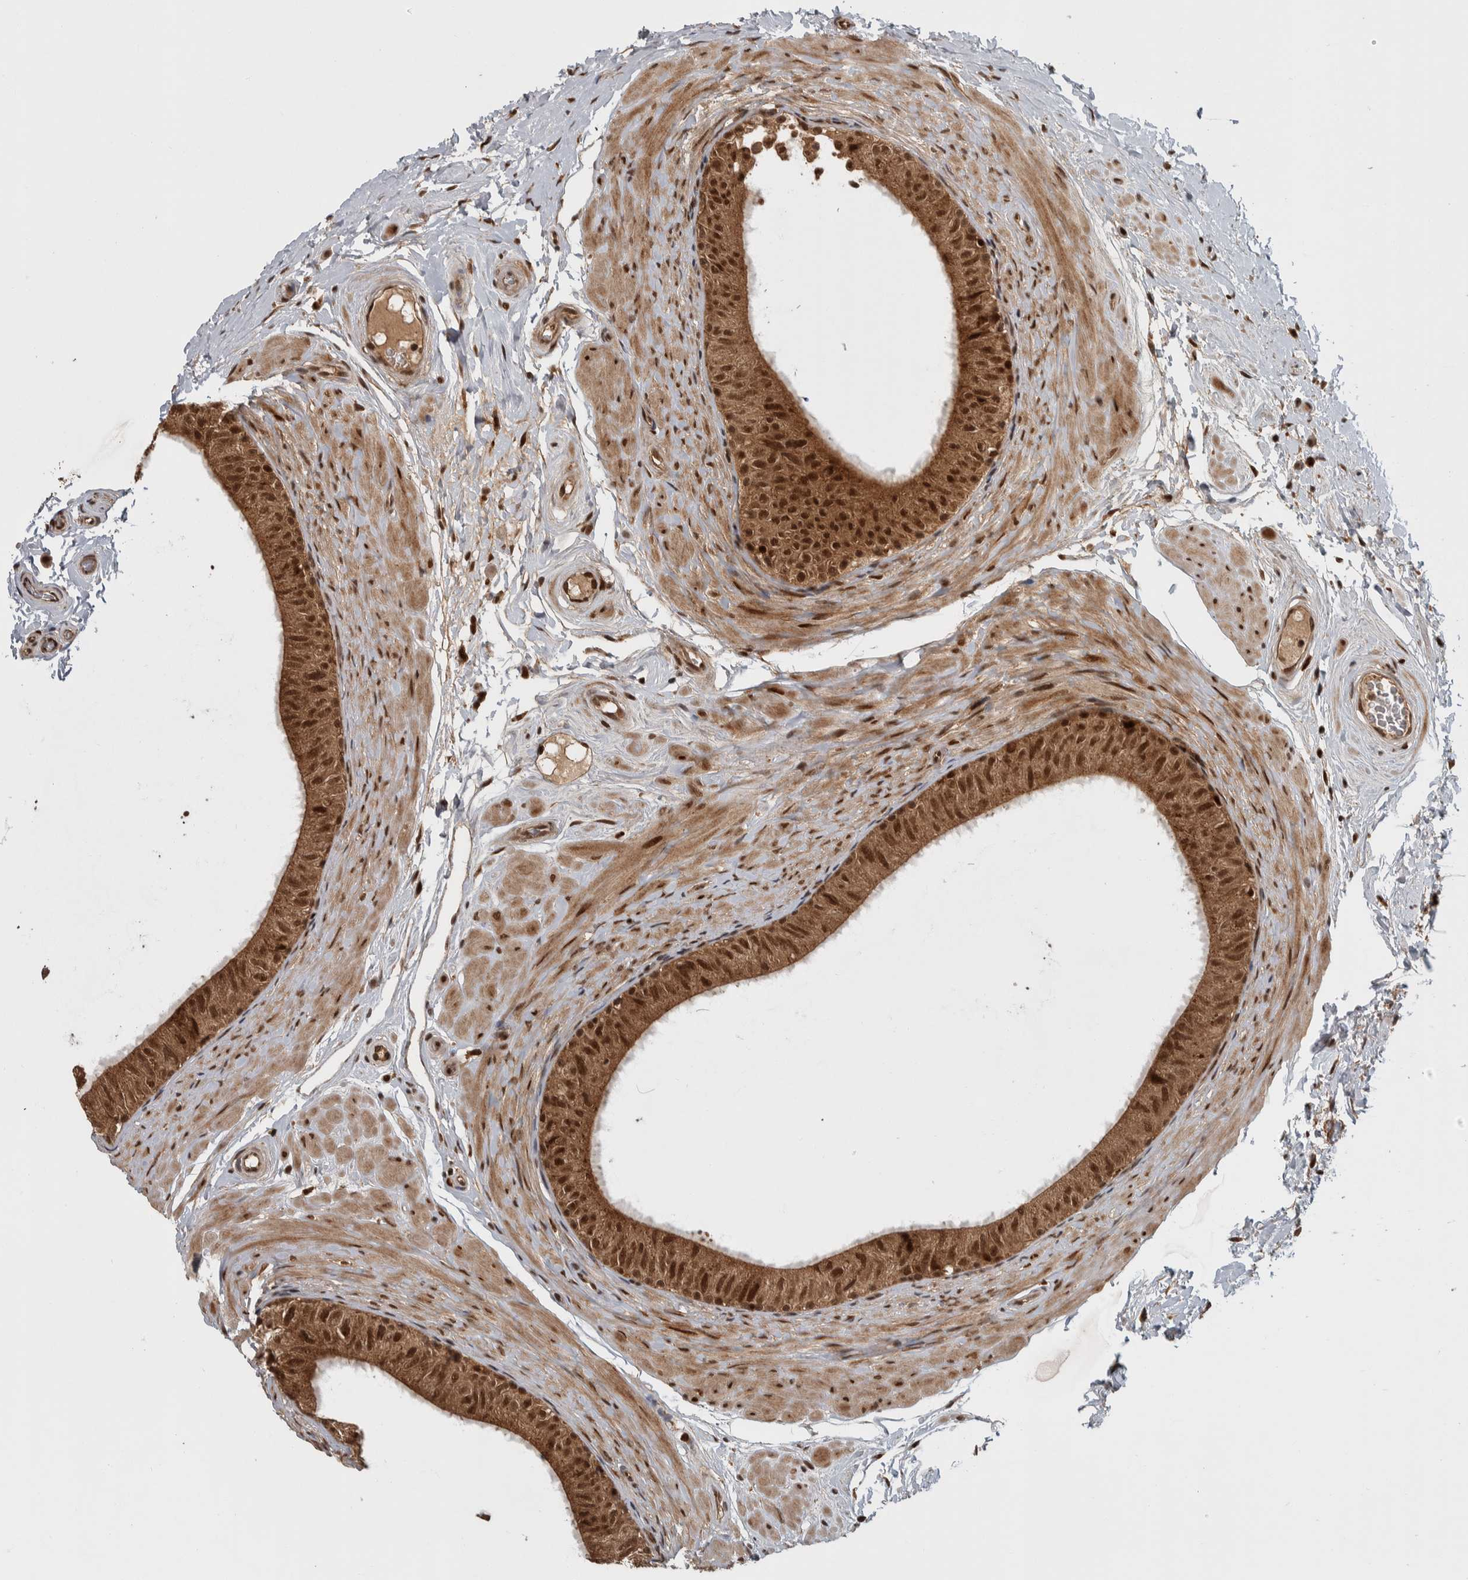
{"staining": {"intensity": "strong", "quantity": ">75%", "location": "cytoplasmic/membranous,nuclear"}, "tissue": "epididymis", "cell_type": "Glandular cells", "image_type": "normal", "snomed": [{"axis": "morphology", "description": "Normal tissue, NOS"}, {"axis": "topography", "description": "Epididymis"}], "caption": "Glandular cells display strong cytoplasmic/membranous,nuclear expression in about >75% of cells in normal epididymis.", "gene": "RPS6KA4", "patient": {"sex": "male", "age": 34}}